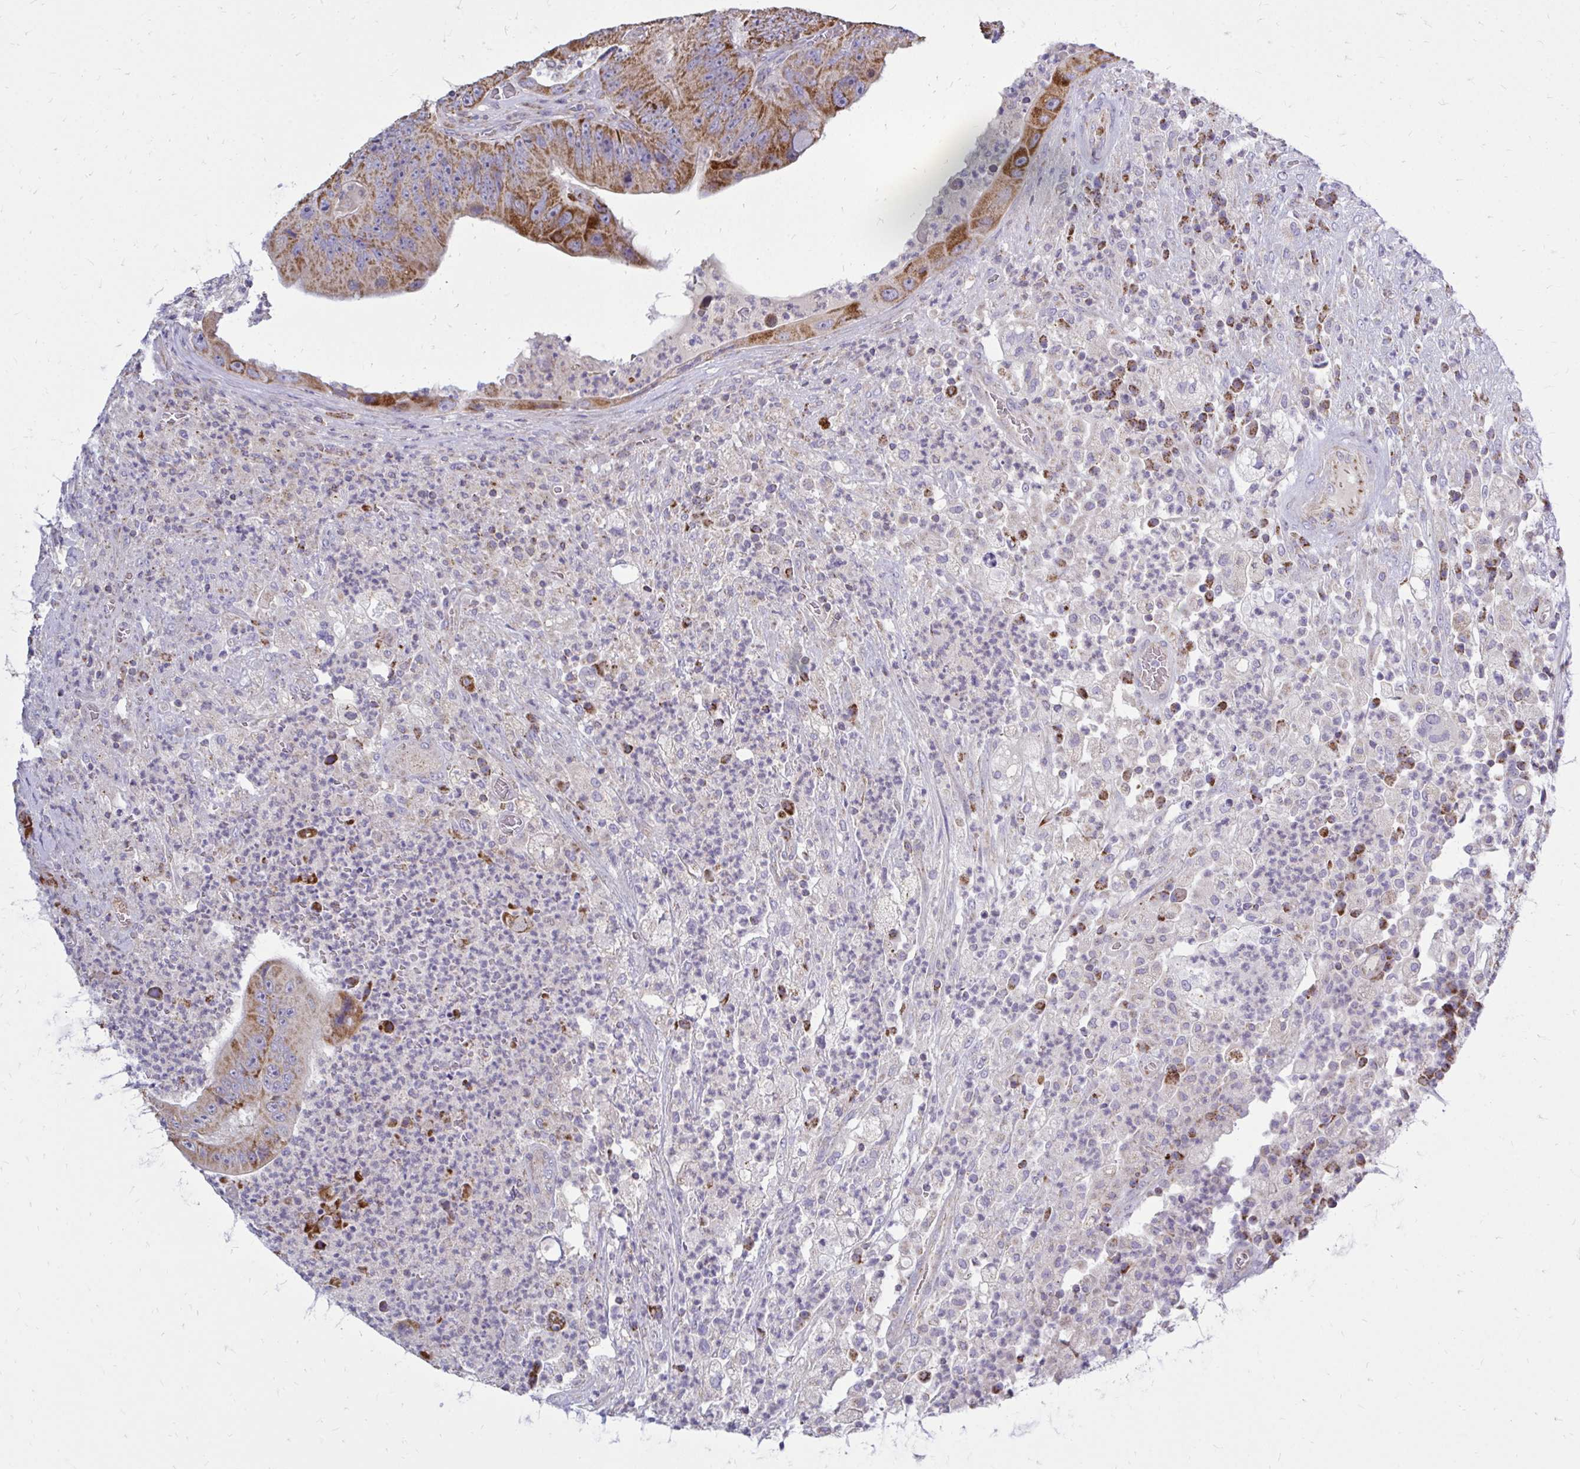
{"staining": {"intensity": "moderate", "quantity": ">75%", "location": "cytoplasmic/membranous"}, "tissue": "colorectal cancer", "cell_type": "Tumor cells", "image_type": "cancer", "snomed": [{"axis": "morphology", "description": "Adenocarcinoma, NOS"}, {"axis": "topography", "description": "Colon"}], "caption": "The immunohistochemical stain labels moderate cytoplasmic/membranous staining in tumor cells of adenocarcinoma (colorectal) tissue.", "gene": "OR10R2", "patient": {"sex": "female", "age": 86}}